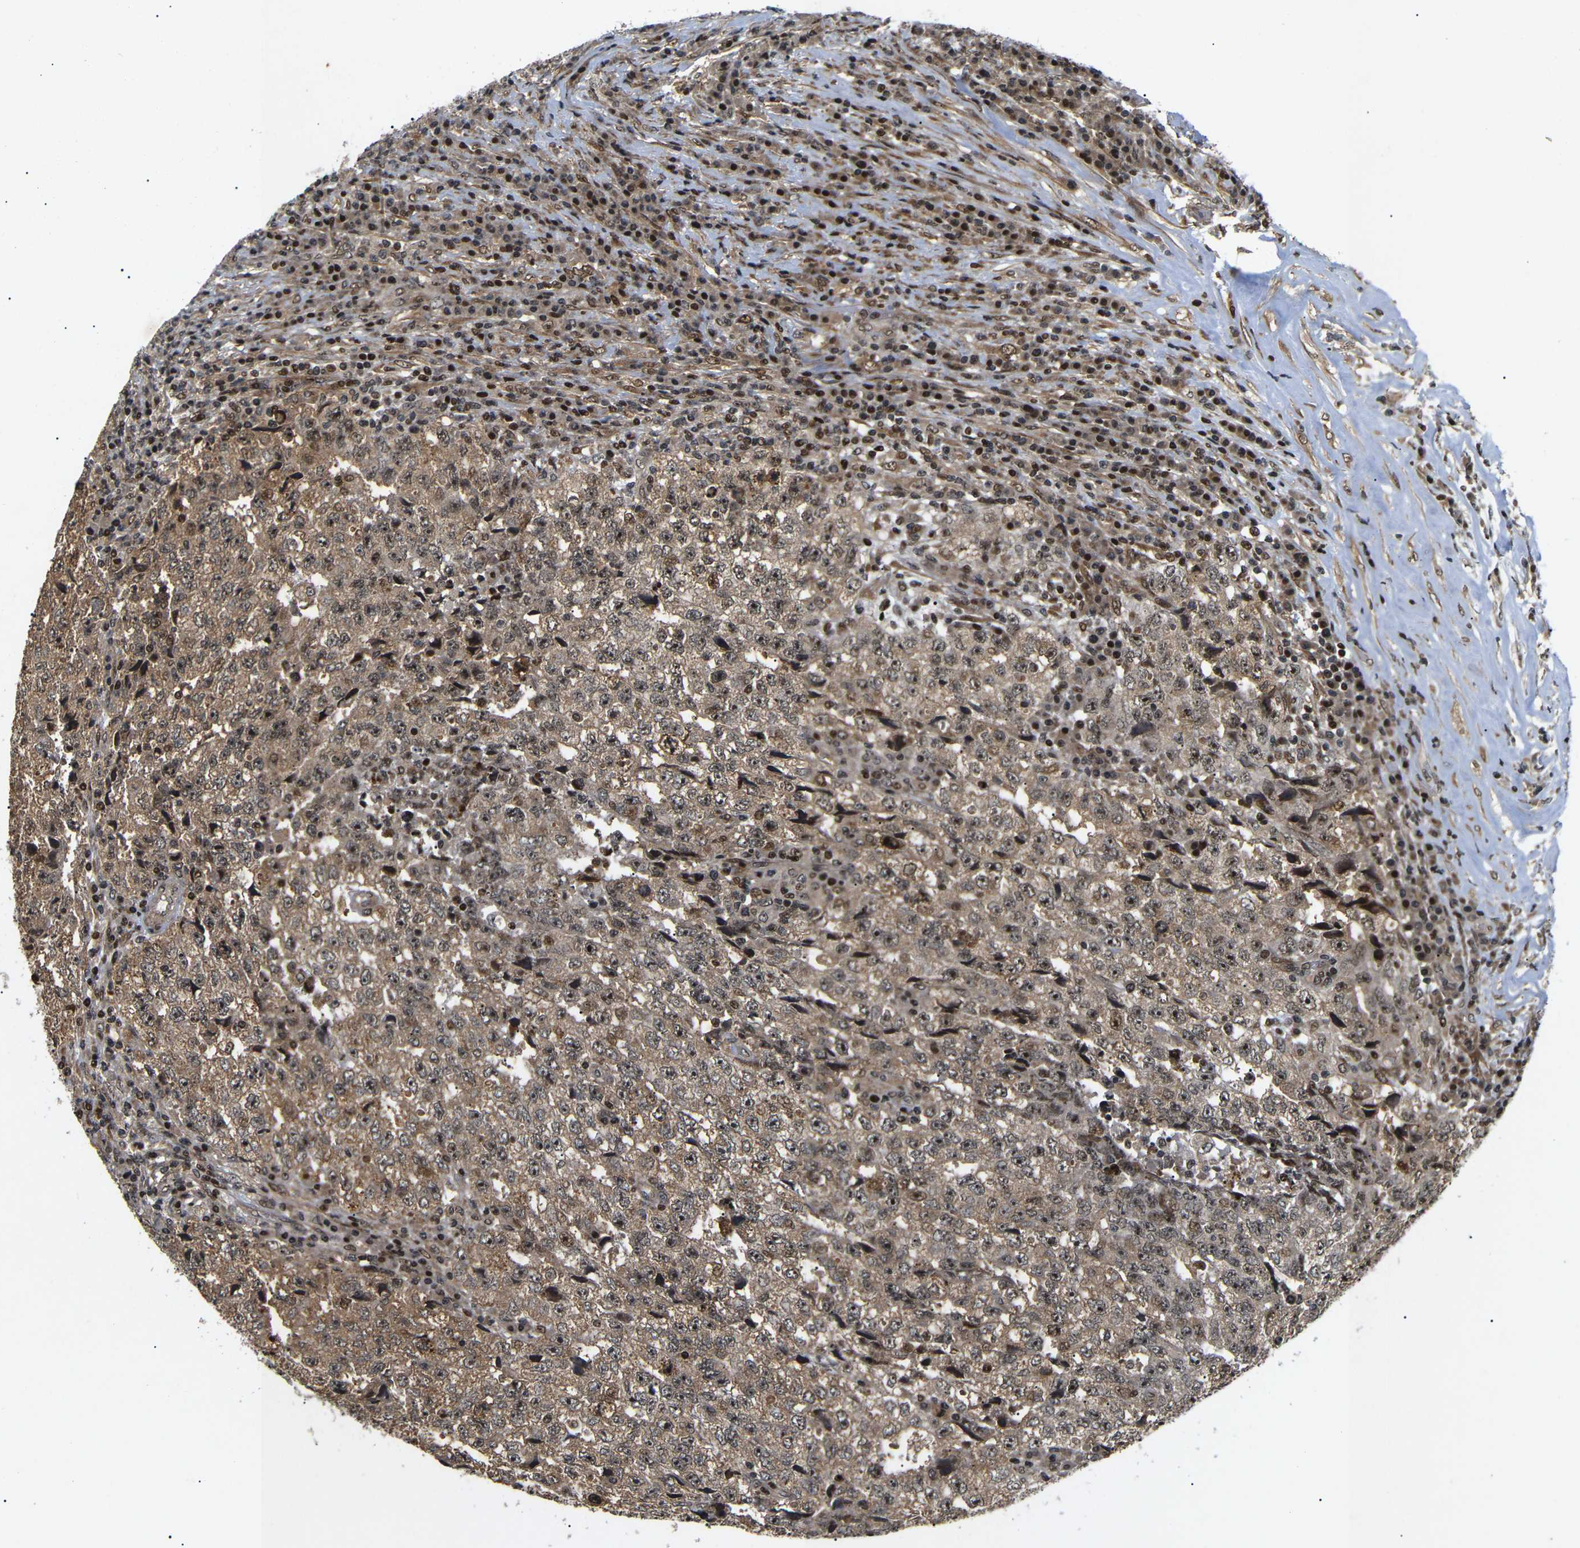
{"staining": {"intensity": "moderate", "quantity": ">75%", "location": "cytoplasmic/membranous,nuclear"}, "tissue": "testis cancer", "cell_type": "Tumor cells", "image_type": "cancer", "snomed": [{"axis": "morphology", "description": "Necrosis, NOS"}, {"axis": "morphology", "description": "Carcinoma, Embryonal, NOS"}, {"axis": "topography", "description": "Testis"}], "caption": "Embryonal carcinoma (testis) tissue demonstrates moderate cytoplasmic/membranous and nuclear expression in about >75% of tumor cells, visualized by immunohistochemistry.", "gene": "KIF23", "patient": {"sex": "male", "age": 19}}